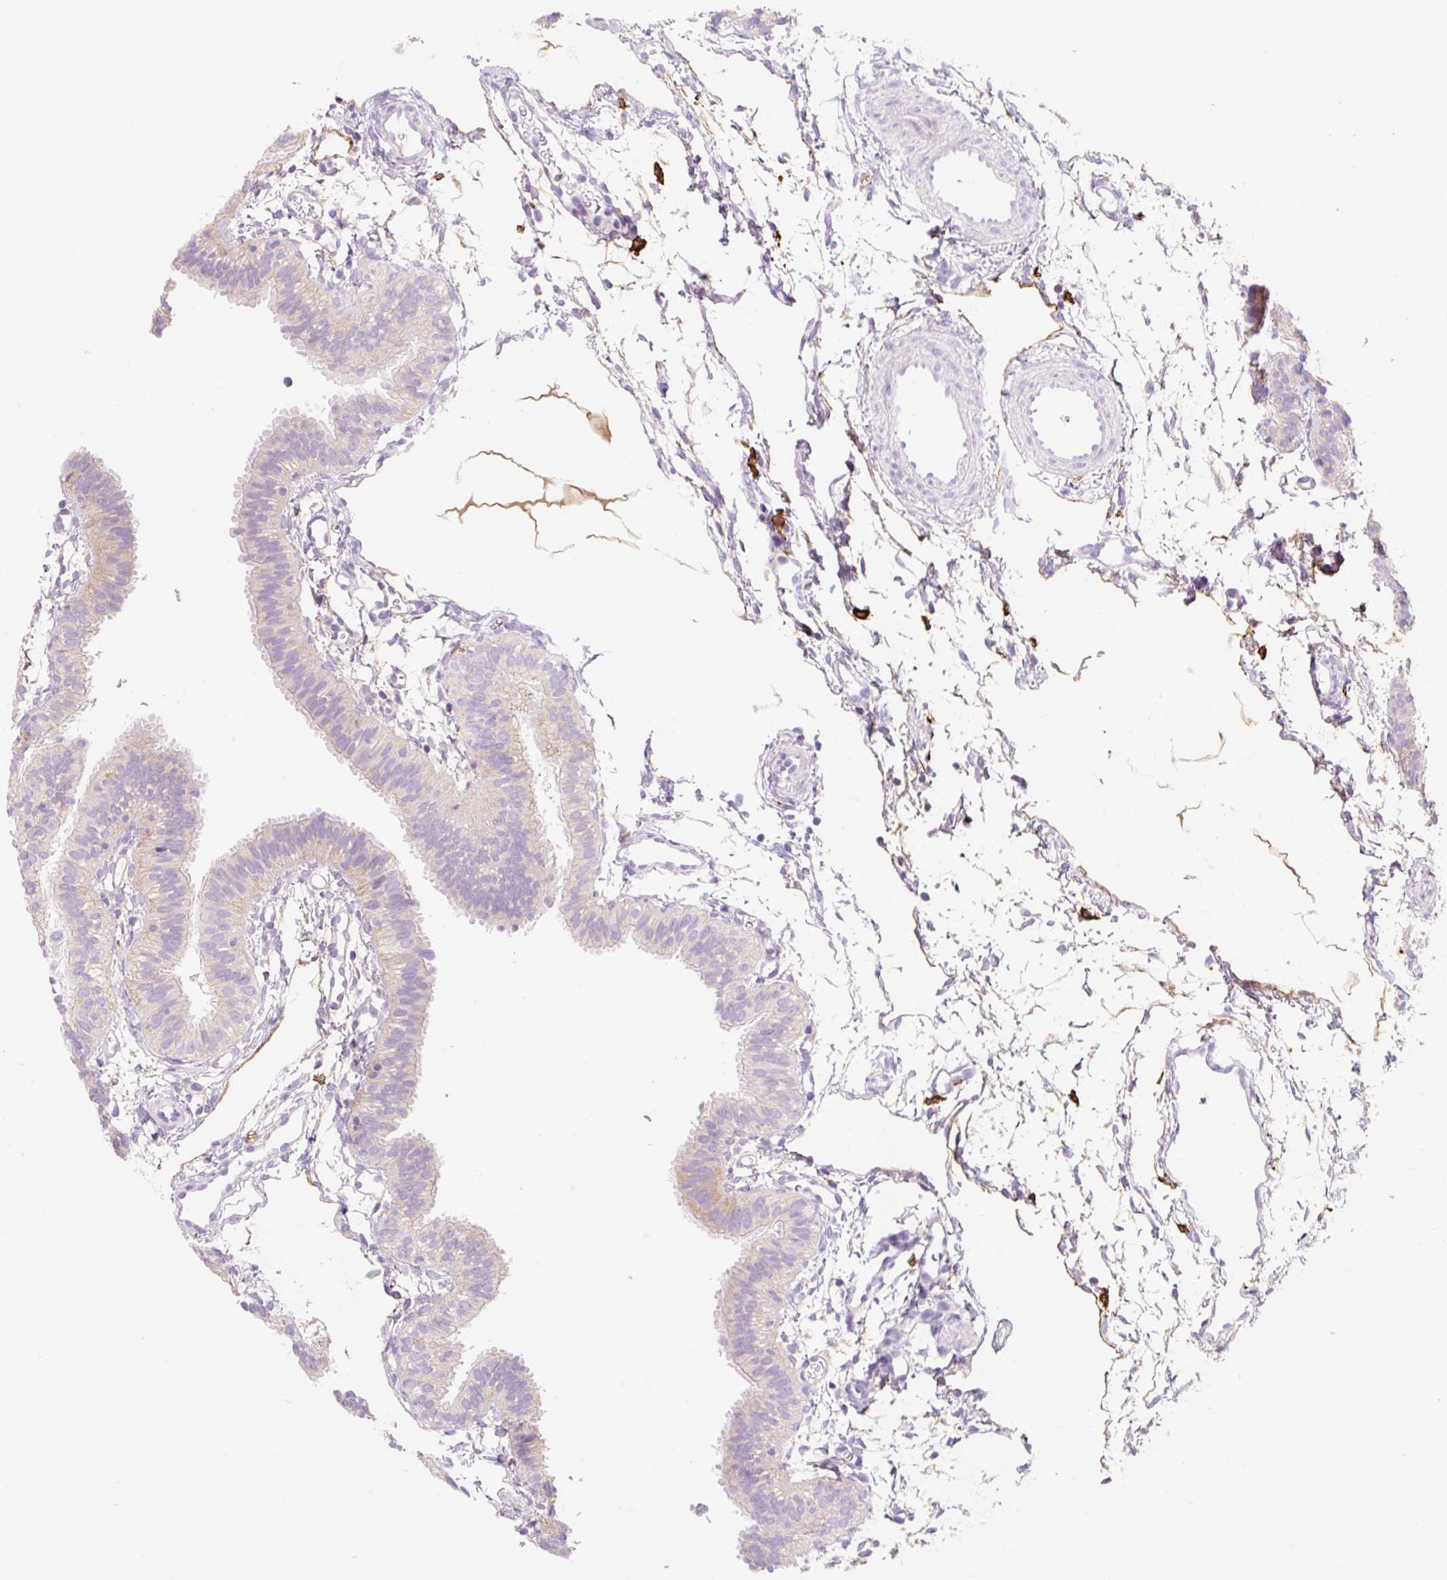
{"staining": {"intensity": "negative", "quantity": "none", "location": "none"}, "tissue": "fallopian tube", "cell_type": "Glandular cells", "image_type": "normal", "snomed": [{"axis": "morphology", "description": "Normal tissue, NOS"}, {"axis": "topography", "description": "Fallopian tube"}], "caption": "This is a photomicrograph of immunohistochemistry (IHC) staining of benign fallopian tube, which shows no expression in glandular cells. (Immunohistochemistry, brightfield microscopy, high magnification).", "gene": "LYVE1", "patient": {"sex": "female", "age": 35}}